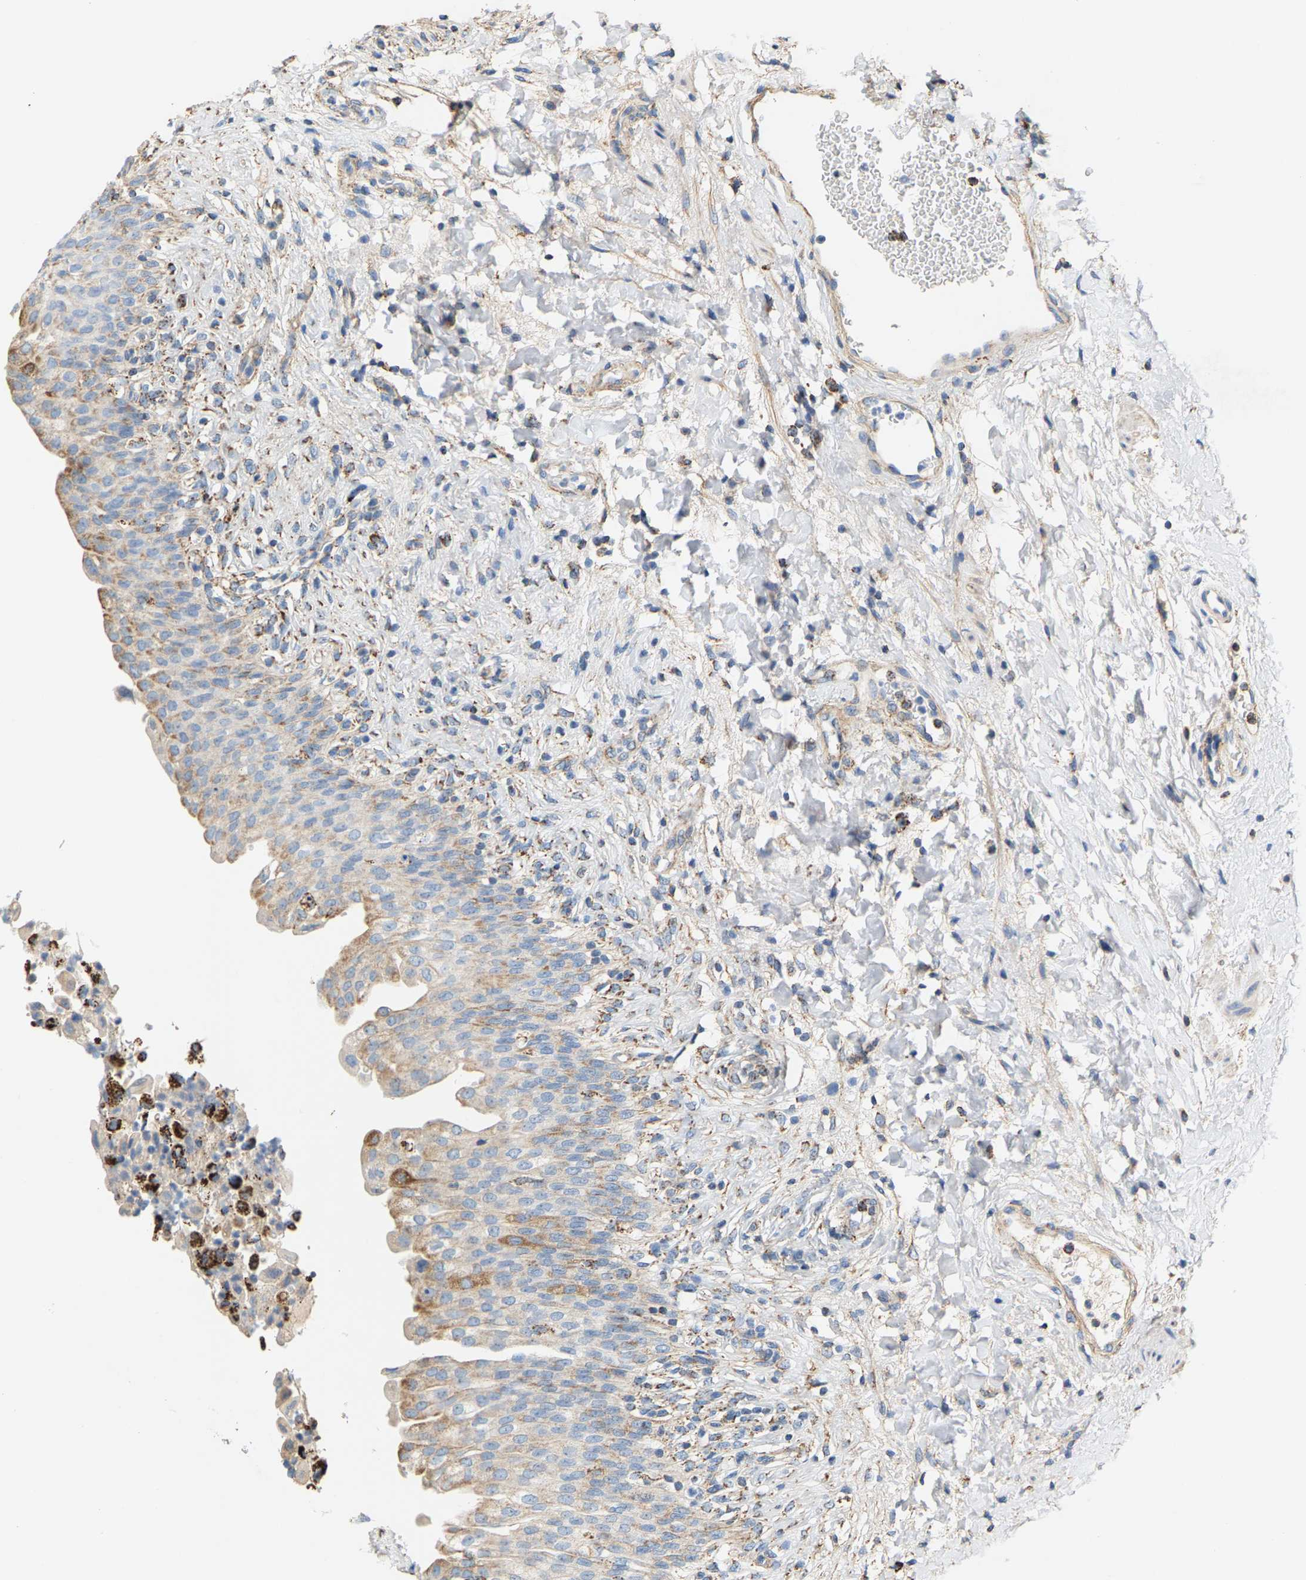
{"staining": {"intensity": "moderate", "quantity": "25%-75%", "location": "cytoplasmic/membranous"}, "tissue": "urinary bladder", "cell_type": "Urothelial cells", "image_type": "normal", "snomed": [{"axis": "morphology", "description": "Urothelial carcinoma, High grade"}, {"axis": "topography", "description": "Urinary bladder"}], "caption": "A histopathology image of human urinary bladder stained for a protein displays moderate cytoplasmic/membranous brown staining in urothelial cells. The protein of interest is stained brown, and the nuclei are stained in blue (DAB (3,3'-diaminobenzidine) IHC with brightfield microscopy, high magnification).", "gene": "SHMT2", "patient": {"sex": "male", "age": 46}}